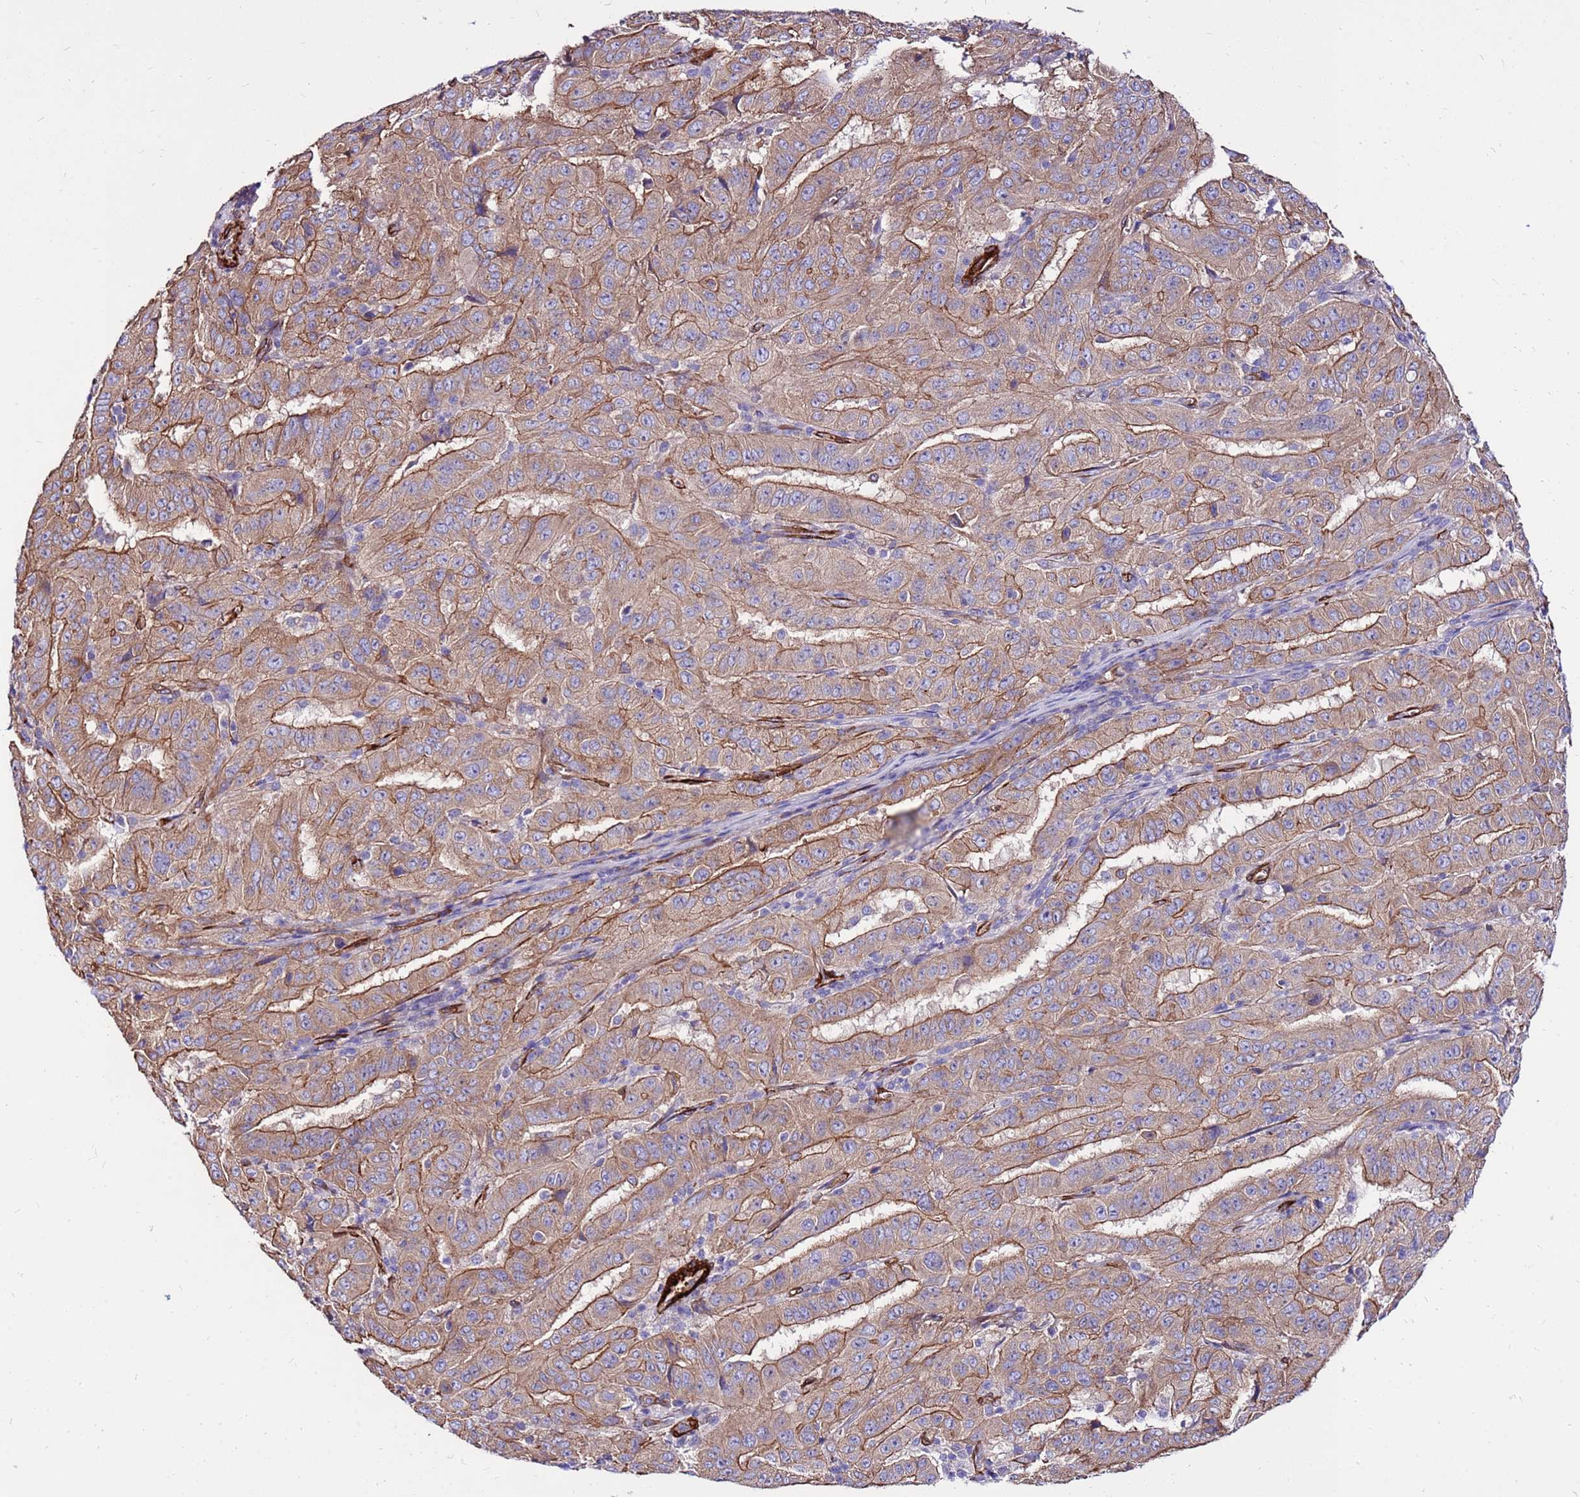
{"staining": {"intensity": "moderate", "quantity": ">75%", "location": "cytoplasmic/membranous"}, "tissue": "pancreatic cancer", "cell_type": "Tumor cells", "image_type": "cancer", "snomed": [{"axis": "morphology", "description": "Adenocarcinoma, NOS"}, {"axis": "topography", "description": "Pancreas"}], "caption": "Adenocarcinoma (pancreatic) stained for a protein shows moderate cytoplasmic/membranous positivity in tumor cells. The staining was performed using DAB, with brown indicating positive protein expression. Nuclei are stained blue with hematoxylin.", "gene": "EI24", "patient": {"sex": "male", "age": 63}}